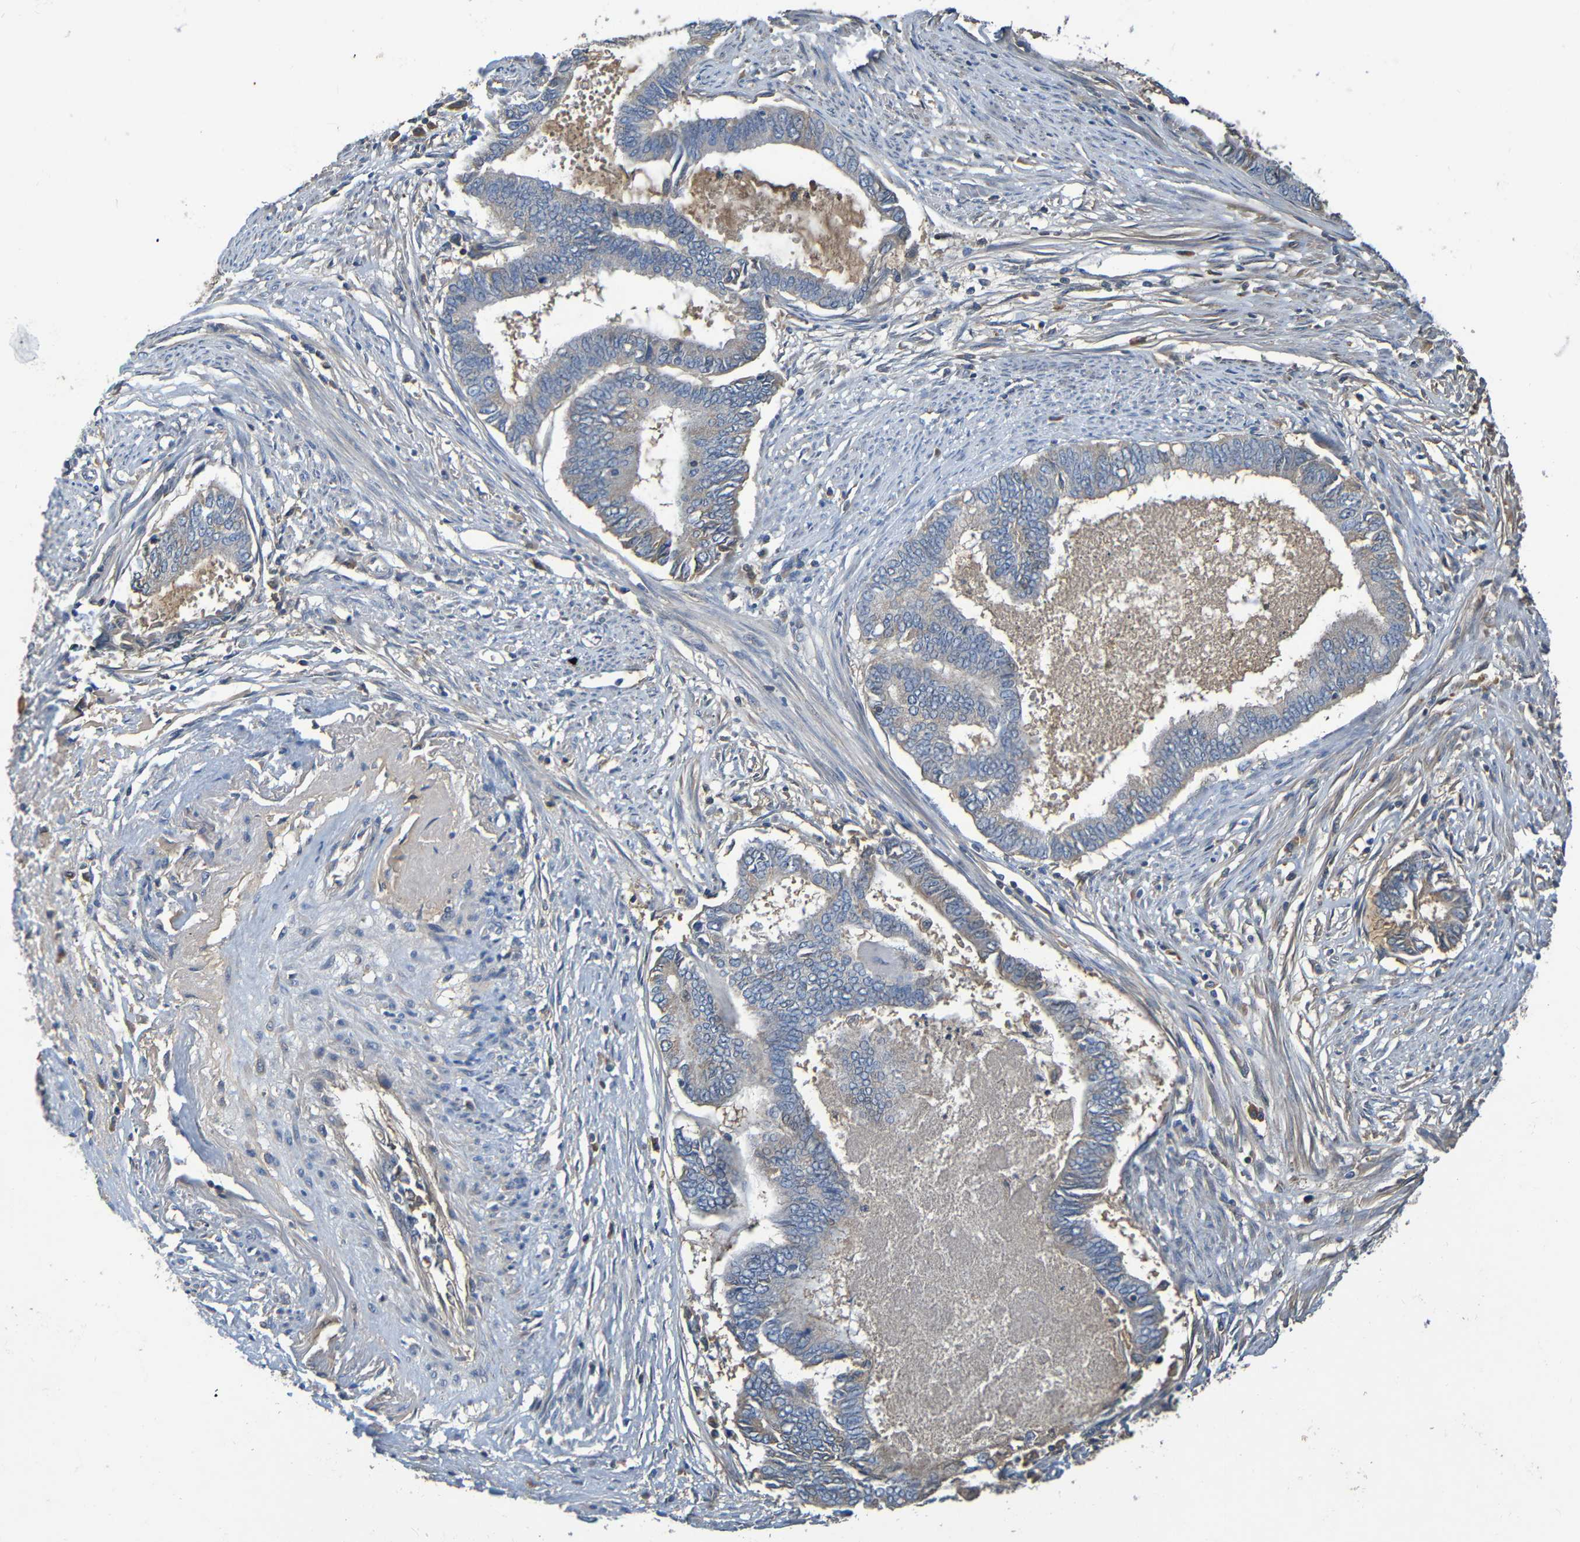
{"staining": {"intensity": "negative", "quantity": "none", "location": "none"}, "tissue": "endometrial cancer", "cell_type": "Tumor cells", "image_type": "cancer", "snomed": [{"axis": "morphology", "description": "Adenocarcinoma, NOS"}, {"axis": "topography", "description": "Endometrium"}], "caption": "Immunohistochemical staining of endometrial cancer (adenocarcinoma) reveals no significant expression in tumor cells. (DAB (3,3'-diaminobenzidine) immunohistochemistry (IHC), high magnification).", "gene": "C1QA", "patient": {"sex": "female", "age": 86}}